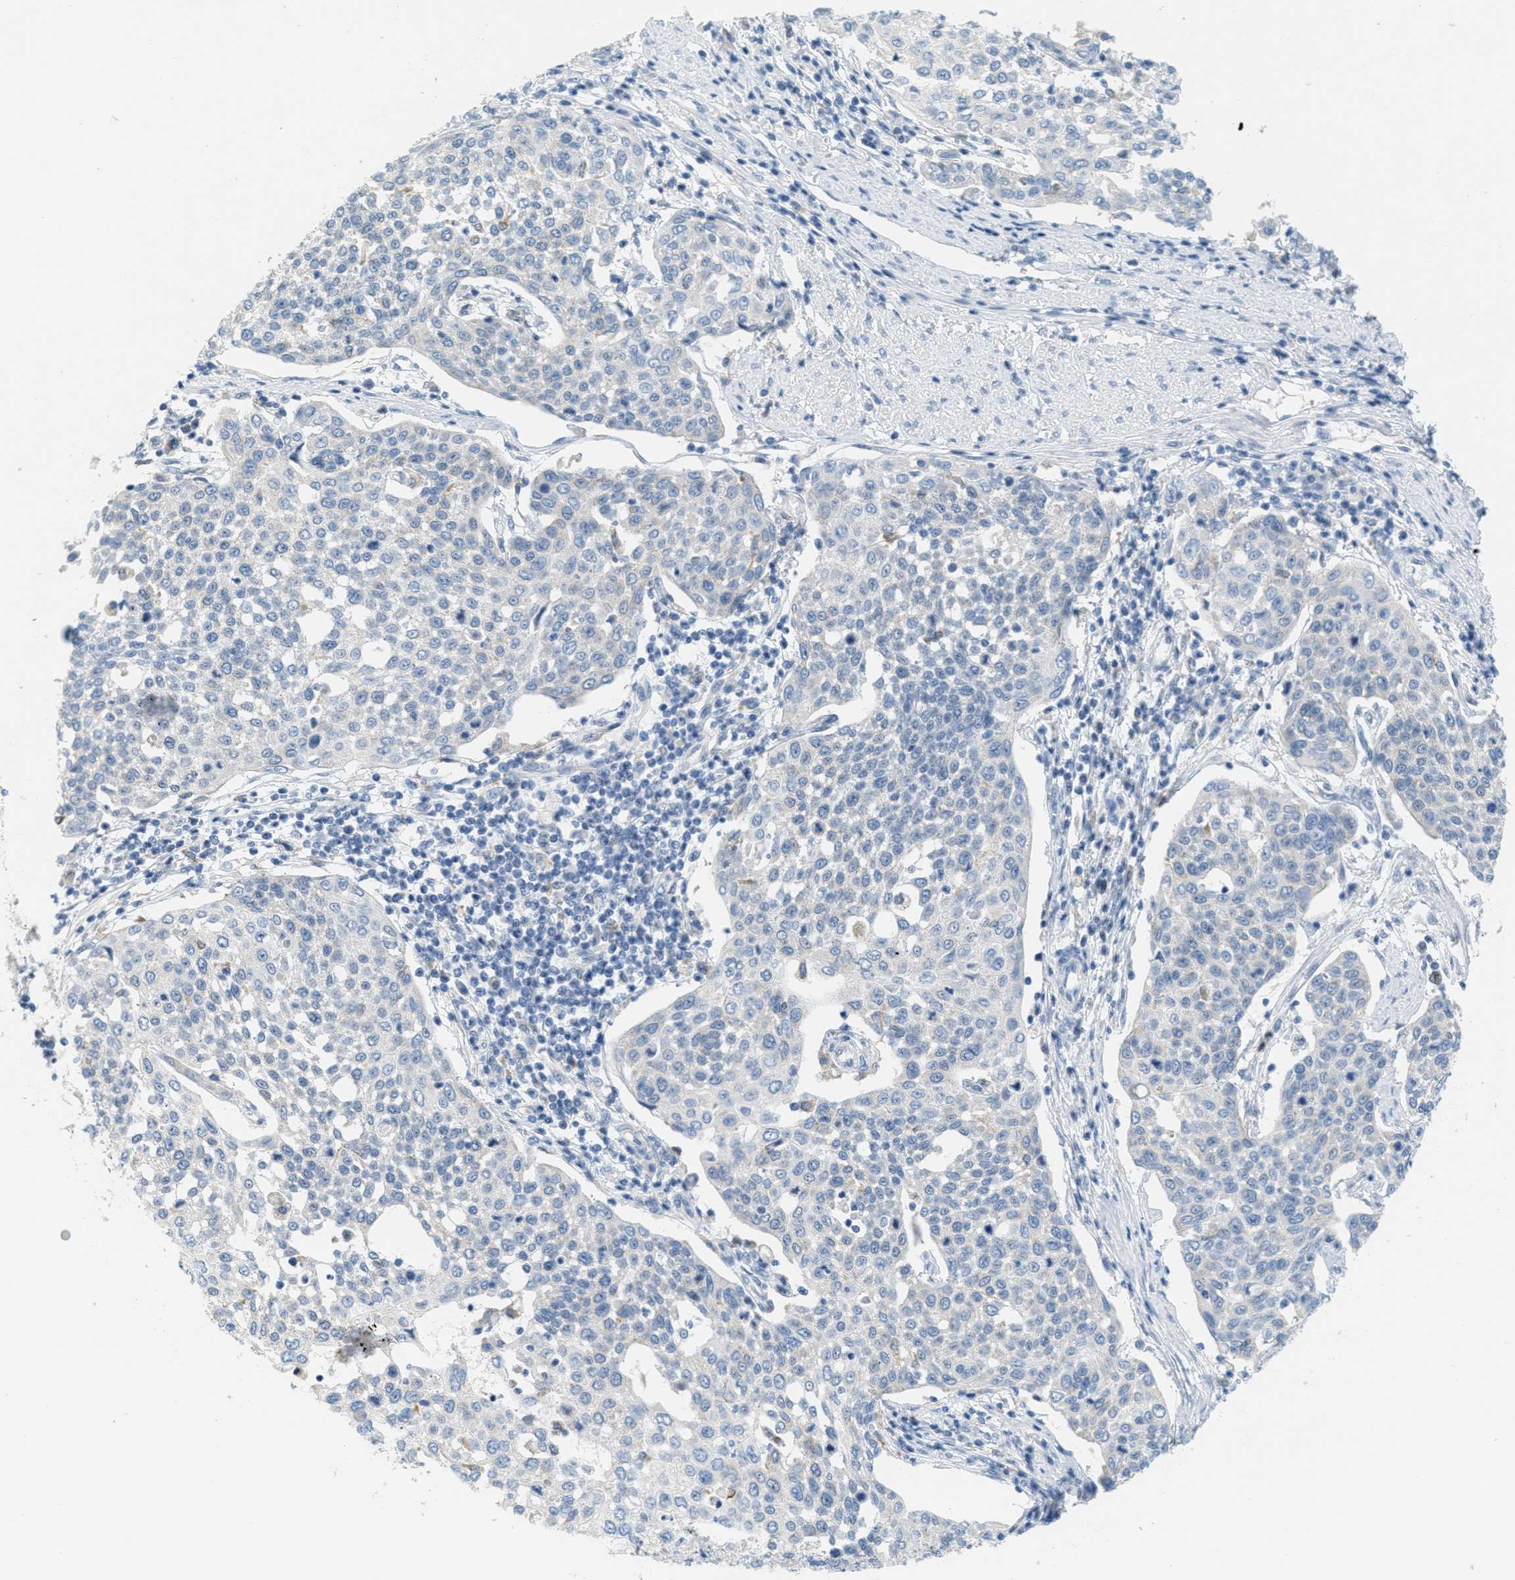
{"staining": {"intensity": "negative", "quantity": "none", "location": "none"}, "tissue": "cervical cancer", "cell_type": "Tumor cells", "image_type": "cancer", "snomed": [{"axis": "morphology", "description": "Squamous cell carcinoma, NOS"}, {"axis": "topography", "description": "Cervix"}], "caption": "This is a histopathology image of immunohistochemistry (IHC) staining of cervical squamous cell carcinoma, which shows no positivity in tumor cells.", "gene": "TEX264", "patient": {"sex": "female", "age": 34}}